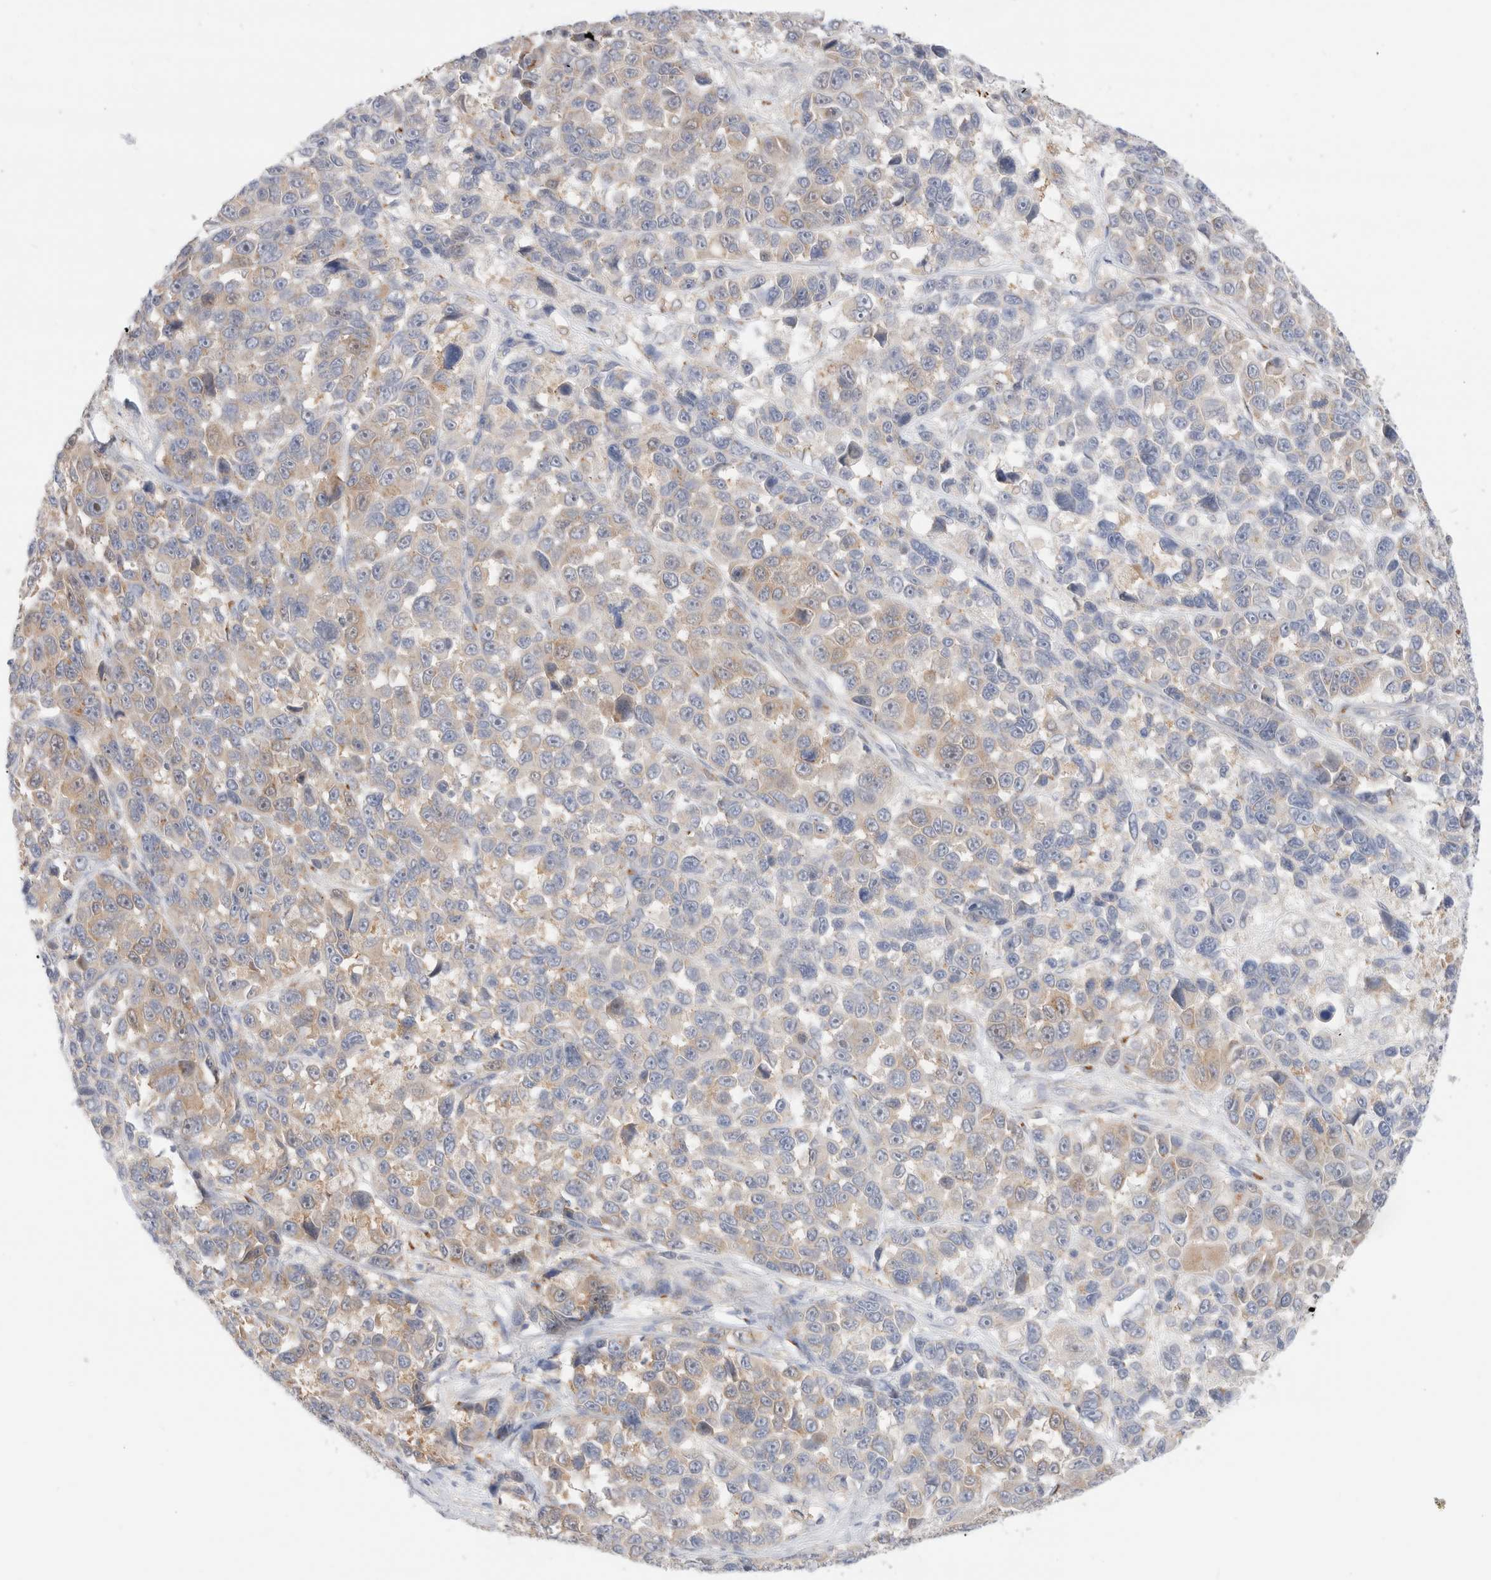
{"staining": {"intensity": "weak", "quantity": "25%-75%", "location": "cytoplasmic/membranous"}, "tissue": "melanoma", "cell_type": "Tumor cells", "image_type": "cancer", "snomed": [{"axis": "morphology", "description": "Malignant melanoma, NOS"}, {"axis": "topography", "description": "Skin"}], "caption": "Malignant melanoma was stained to show a protein in brown. There is low levels of weak cytoplasmic/membranous expression in approximately 25%-75% of tumor cells.", "gene": "EFCAB13", "patient": {"sex": "male", "age": 53}}